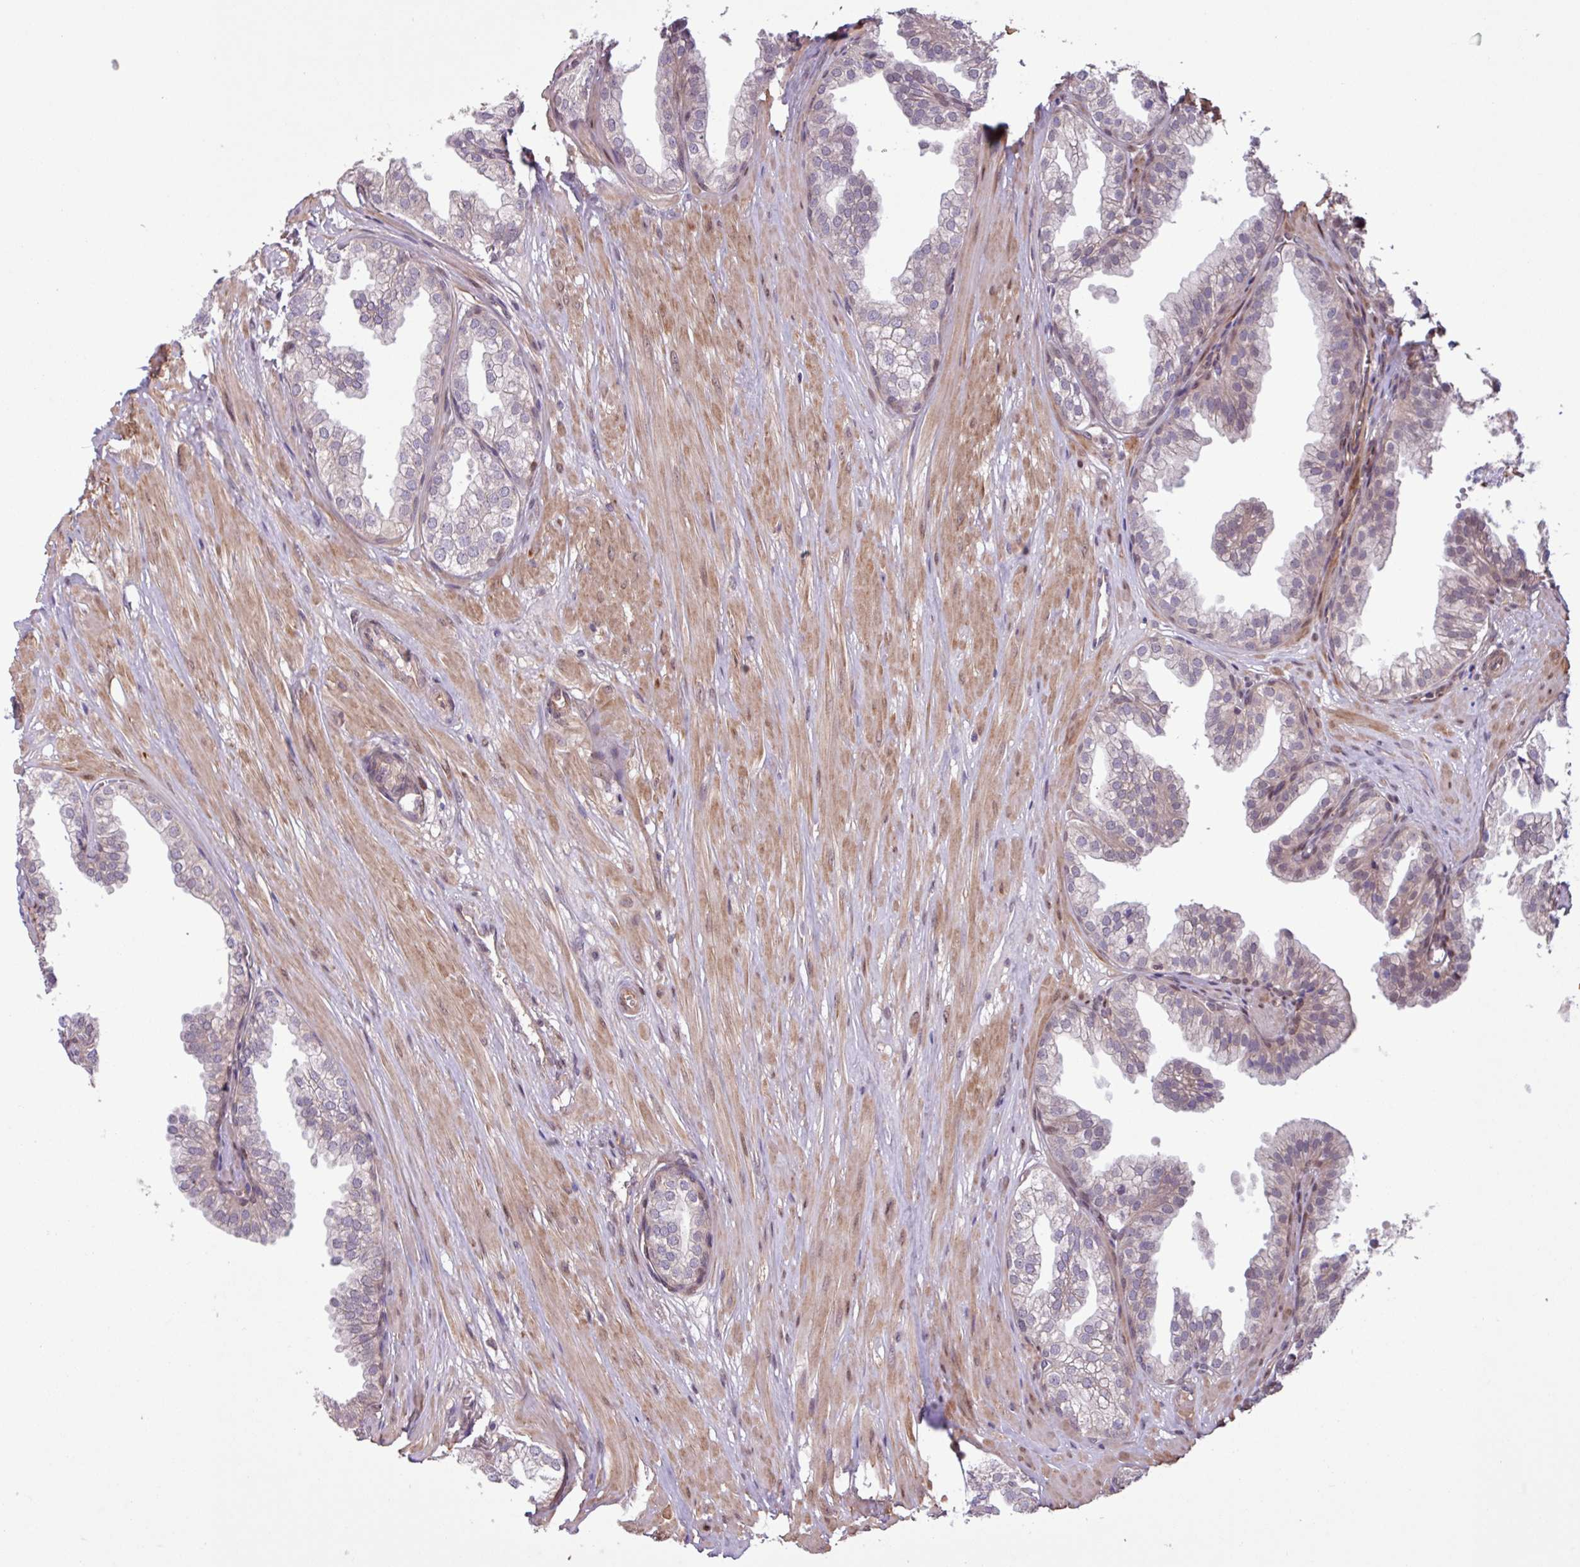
{"staining": {"intensity": "negative", "quantity": "none", "location": "none"}, "tissue": "prostate", "cell_type": "Glandular cells", "image_type": "normal", "snomed": [{"axis": "morphology", "description": "Normal tissue, NOS"}, {"axis": "topography", "description": "Prostate"}, {"axis": "topography", "description": "Peripheral nerve tissue"}], "caption": "Prostate stained for a protein using IHC shows no positivity glandular cells.", "gene": "PDPR", "patient": {"sex": "male", "age": 55}}